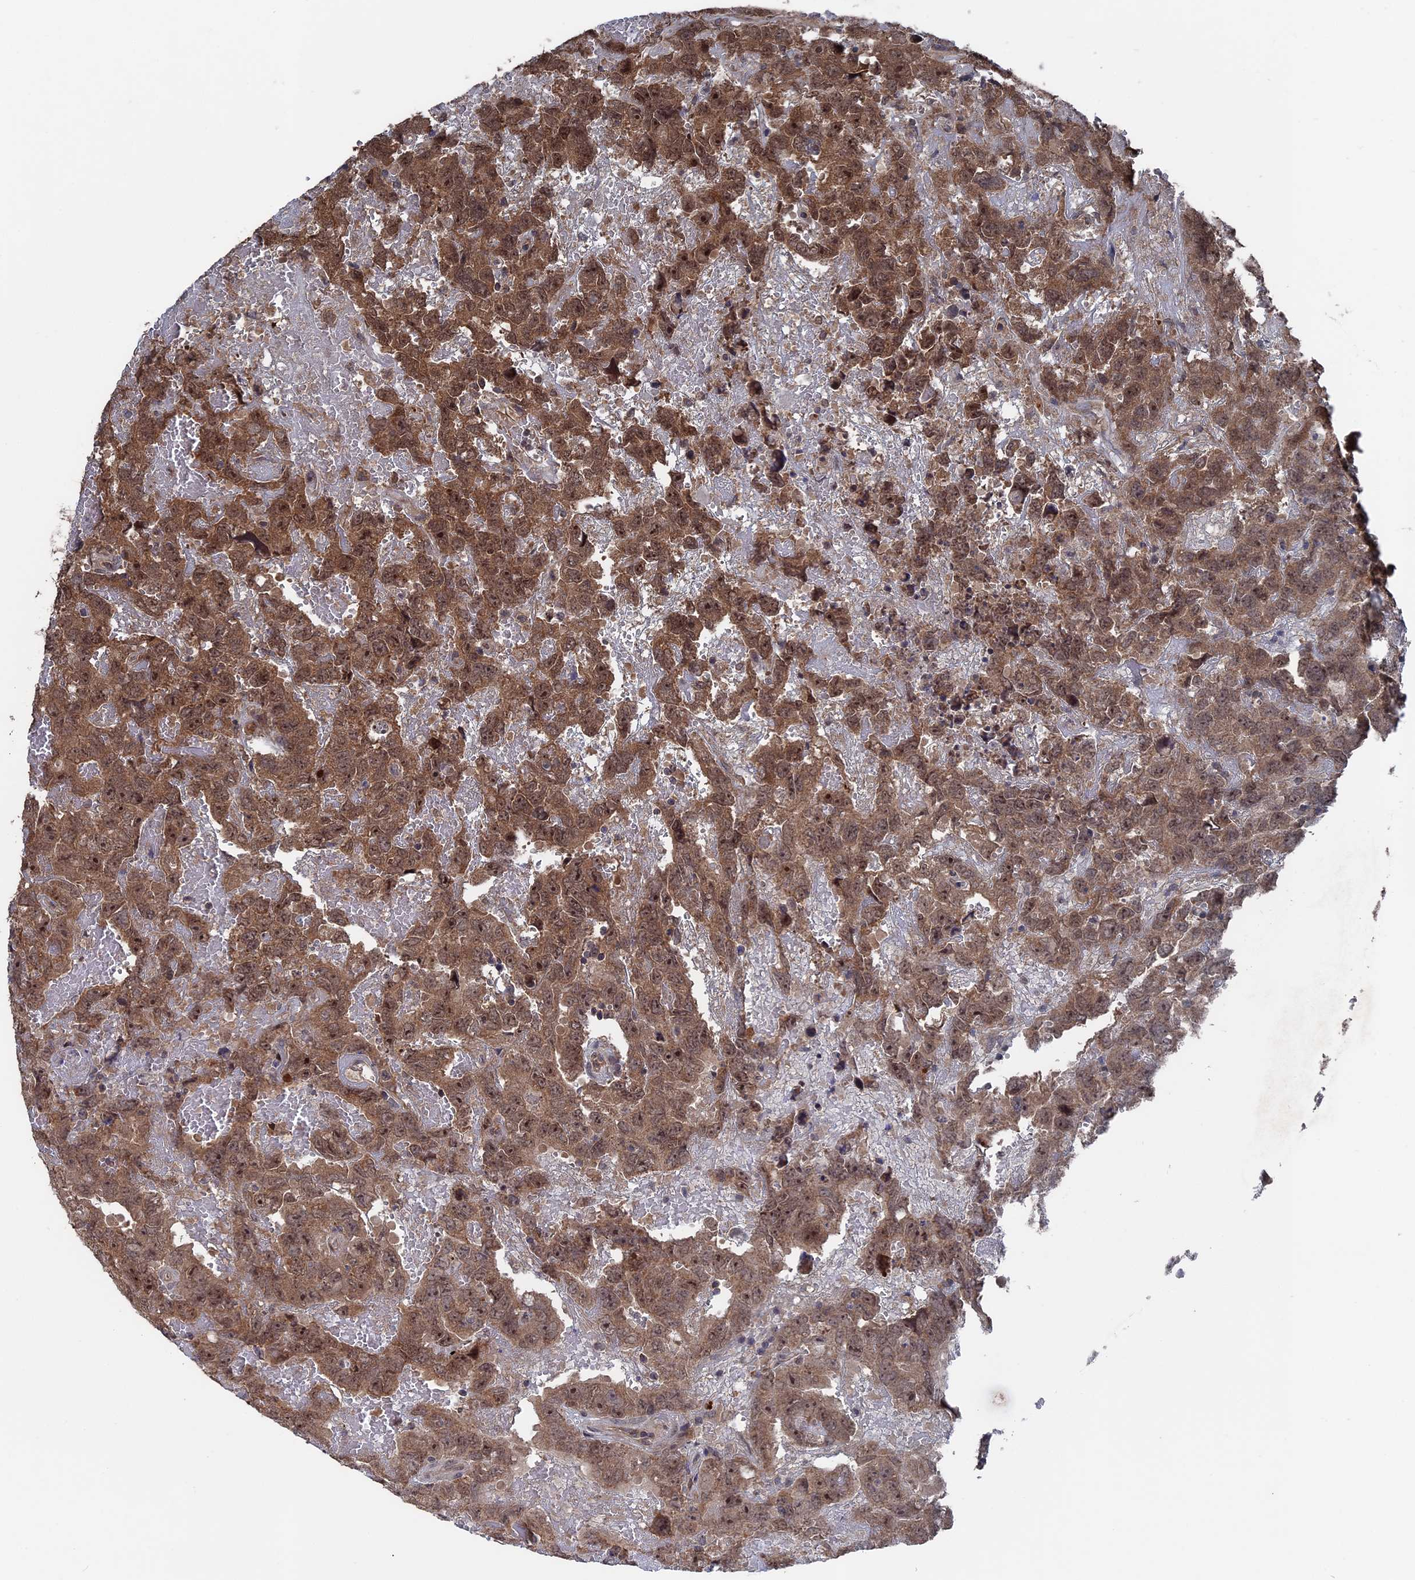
{"staining": {"intensity": "moderate", "quantity": ">75%", "location": "cytoplasmic/membranous,nuclear"}, "tissue": "testis cancer", "cell_type": "Tumor cells", "image_type": "cancer", "snomed": [{"axis": "morphology", "description": "Carcinoma, Embryonal, NOS"}, {"axis": "topography", "description": "Testis"}], "caption": "Tumor cells reveal medium levels of moderate cytoplasmic/membranous and nuclear expression in about >75% of cells in embryonal carcinoma (testis).", "gene": "RAB15", "patient": {"sex": "male", "age": 45}}